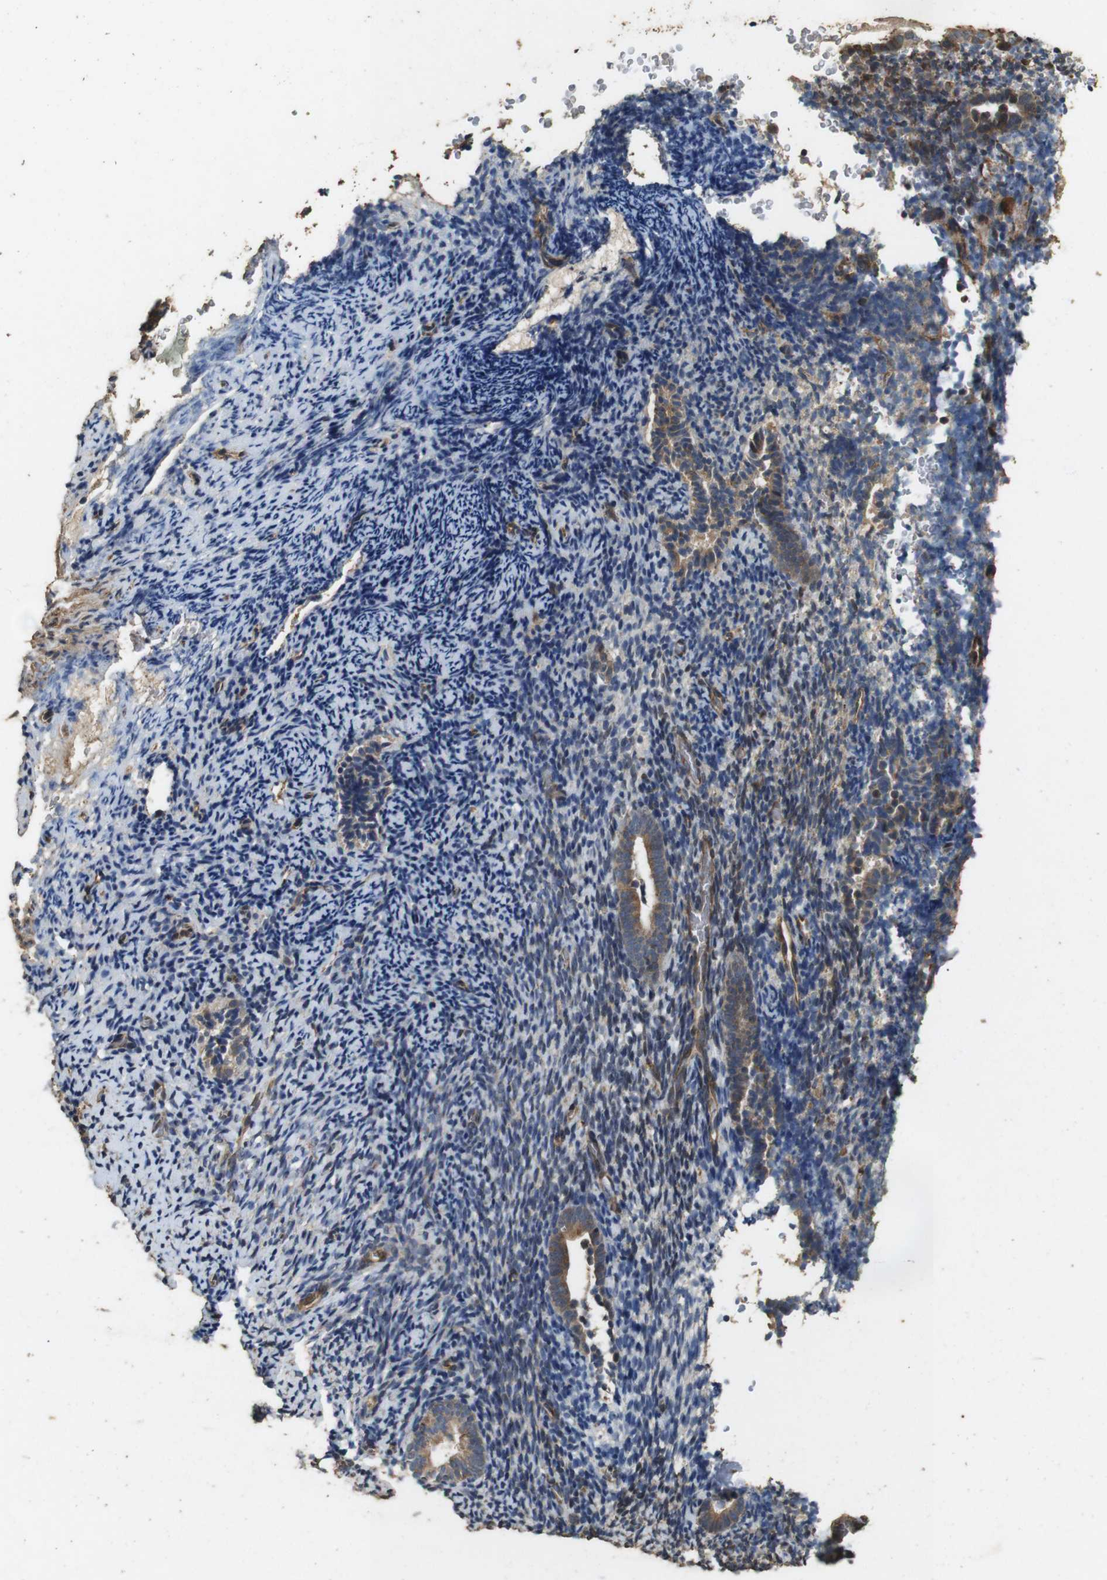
{"staining": {"intensity": "moderate", "quantity": "<25%", "location": "cytoplasmic/membranous"}, "tissue": "endometrium", "cell_type": "Cells in endometrial stroma", "image_type": "normal", "snomed": [{"axis": "morphology", "description": "Normal tissue, NOS"}, {"axis": "topography", "description": "Endometrium"}], "caption": "A low amount of moderate cytoplasmic/membranous positivity is identified in about <25% of cells in endometrial stroma in benign endometrium. The staining was performed using DAB (3,3'-diaminobenzidine), with brown indicating positive protein expression. Nuclei are stained blue with hematoxylin.", "gene": "CNPY4", "patient": {"sex": "female", "age": 51}}